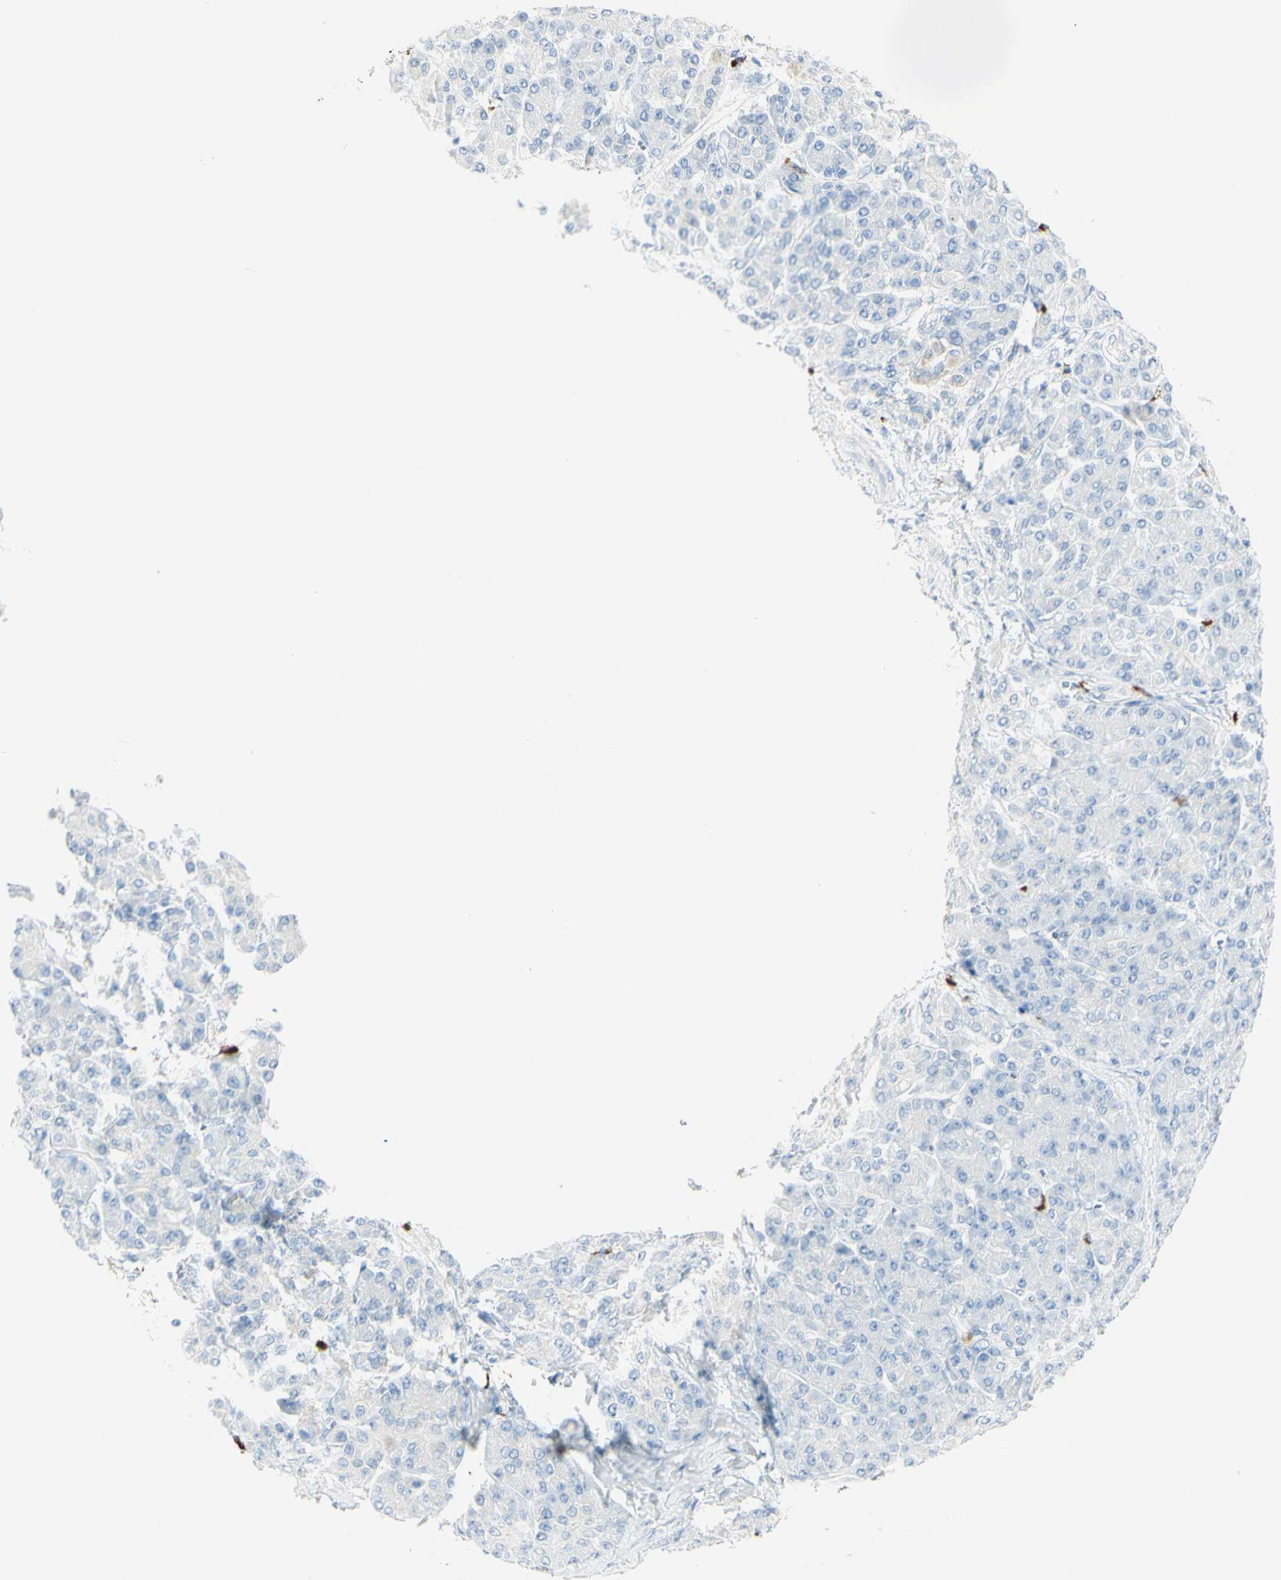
{"staining": {"intensity": "negative", "quantity": "none", "location": "none"}, "tissue": "pancreatic cancer", "cell_type": "Tumor cells", "image_type": "cancer", "snomed": [{"axis": "morphology", "description": "Adenocarcinoma, NOS"}, {"axis": "topography", "description": "Pancreas"}], "caption": "The IHC image has no significant expression in tumor cells of pancreatic adenocarcinoma tissue.", "gene": "LETM1", "patient": {"sex": "female", "age": 70}}